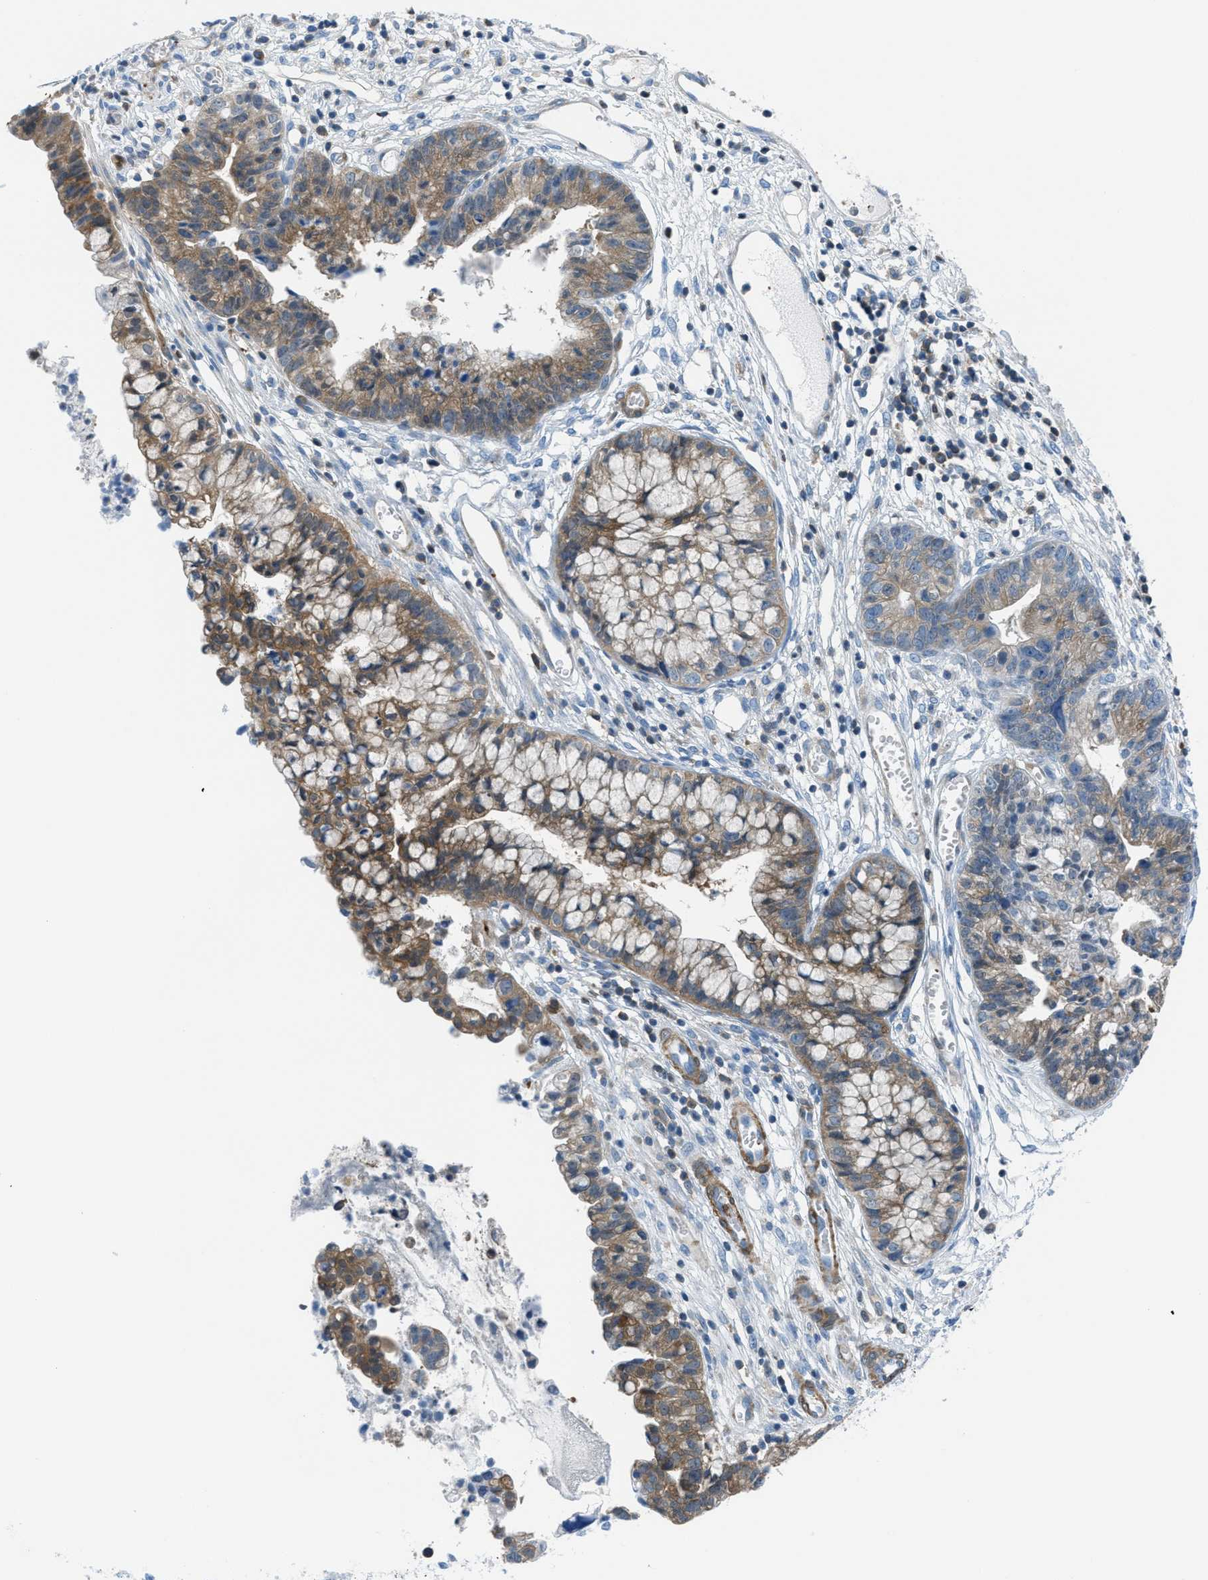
{"staining": {"intensity": "moderate", "quantity": ">75%", "location": "cytoplasmic/membranous"}, "tissue": "cervical cancer", "cell_type": "Tumor cells", "image_type": "cancer", "snomed": [{"axis": "morphology", "description": "Adenocarcinoma, NOS"}, {"axis": "topography", "description": "Cervix"}], "caption": "DAB (3,3'-diaminobenzidine) immunohistochemical staining of human cervical cancer (adenocarcinoma) displays moderate cytoplasmic/membranous protein staining in approximately >75% of tumor cells.", "gene": "MAPRE2", "patient": {"sex": "female", "age": 44}}